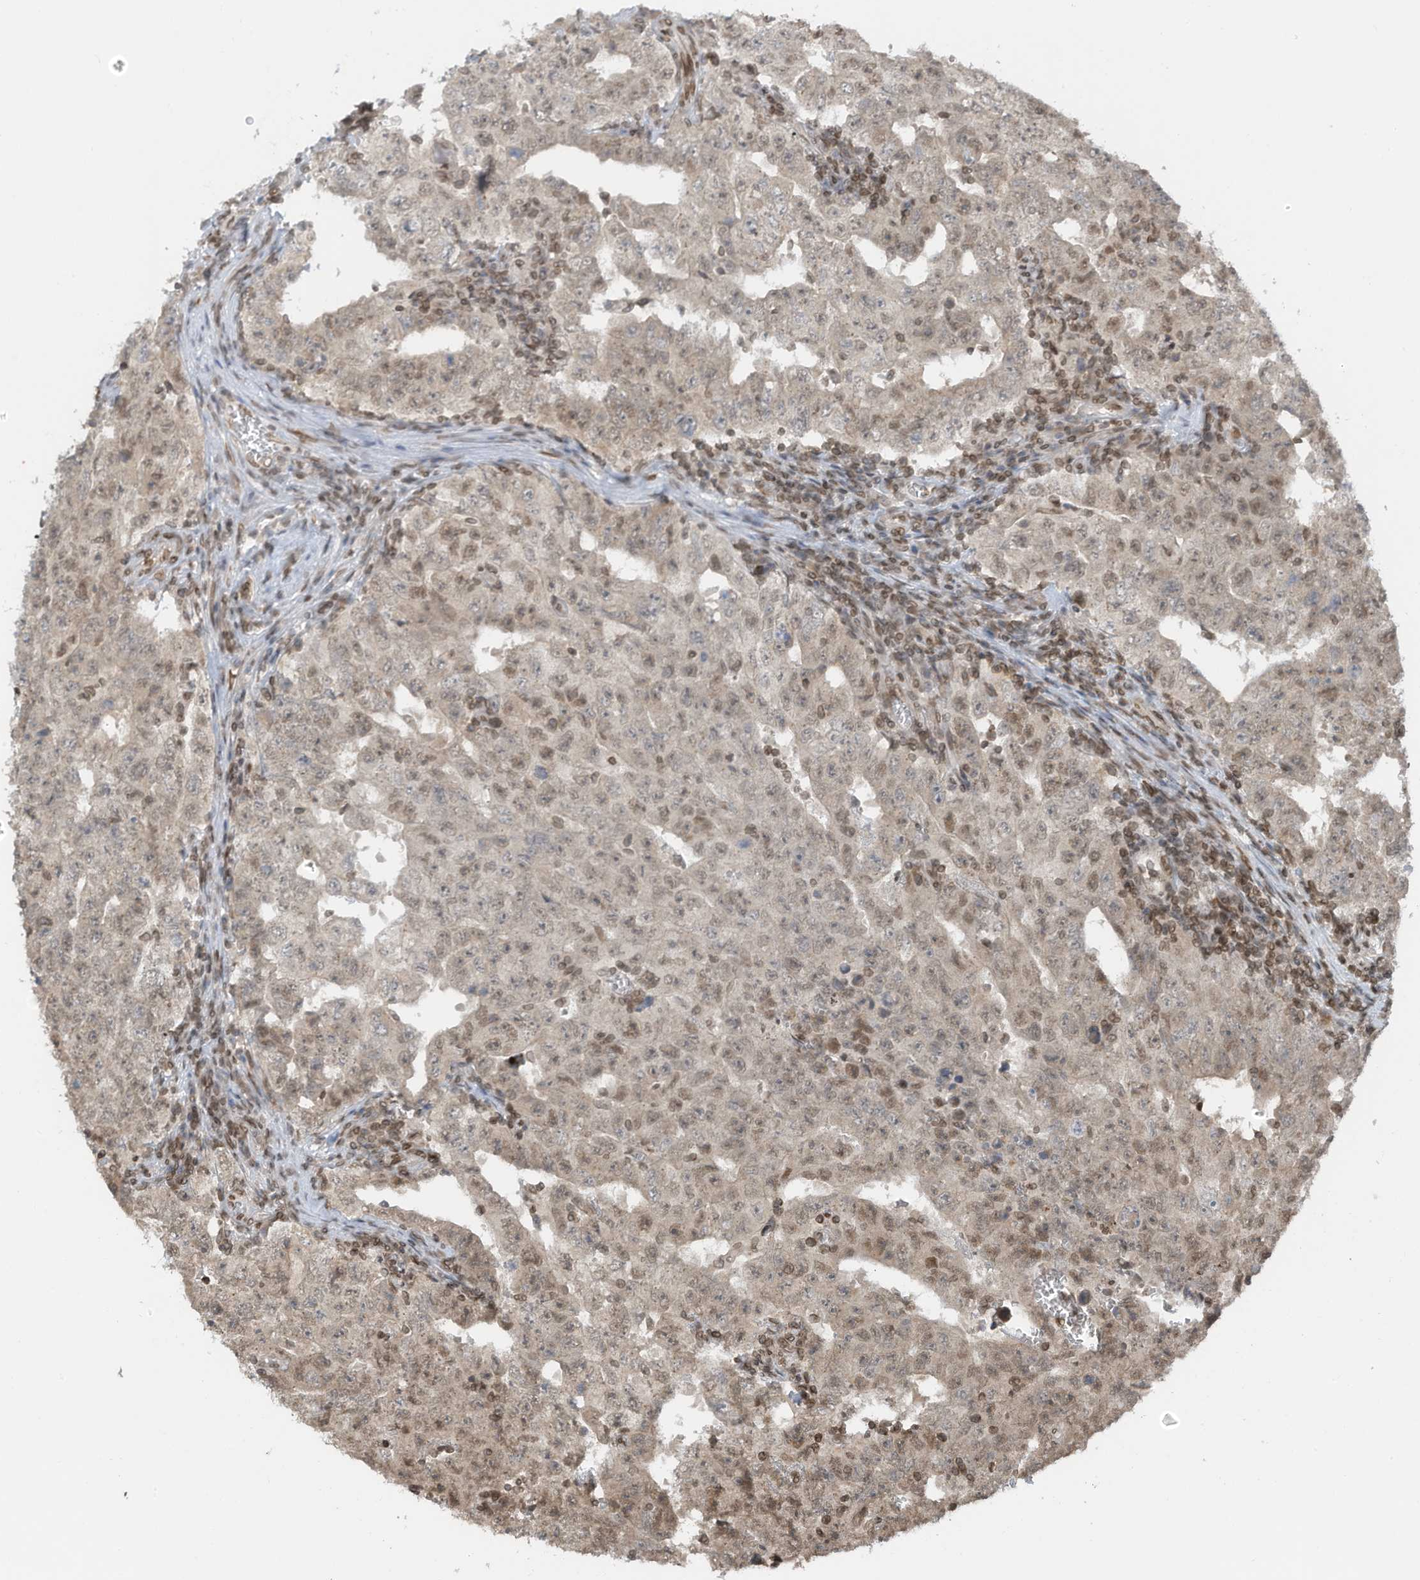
{"staining": {"intensity": "weak", "quantity": "25%-75%", "location": "nuclear"}, "tissue": "testis cancer", "cell_type": "Tumor cells", "image_type": "cancer", "snomed": [{"axis": "morphology", "description": "Carcinoma, Embryonal, NOS"}, {"axis": "topography", "description": "Testis"}], "caption": "Protein analysis of testis cancer tissue exhibits weak nuclear expression in about 25%-75% of tumor cells.", "gene": "RABL3", "patient": {"sex": "male", "age": 26}}